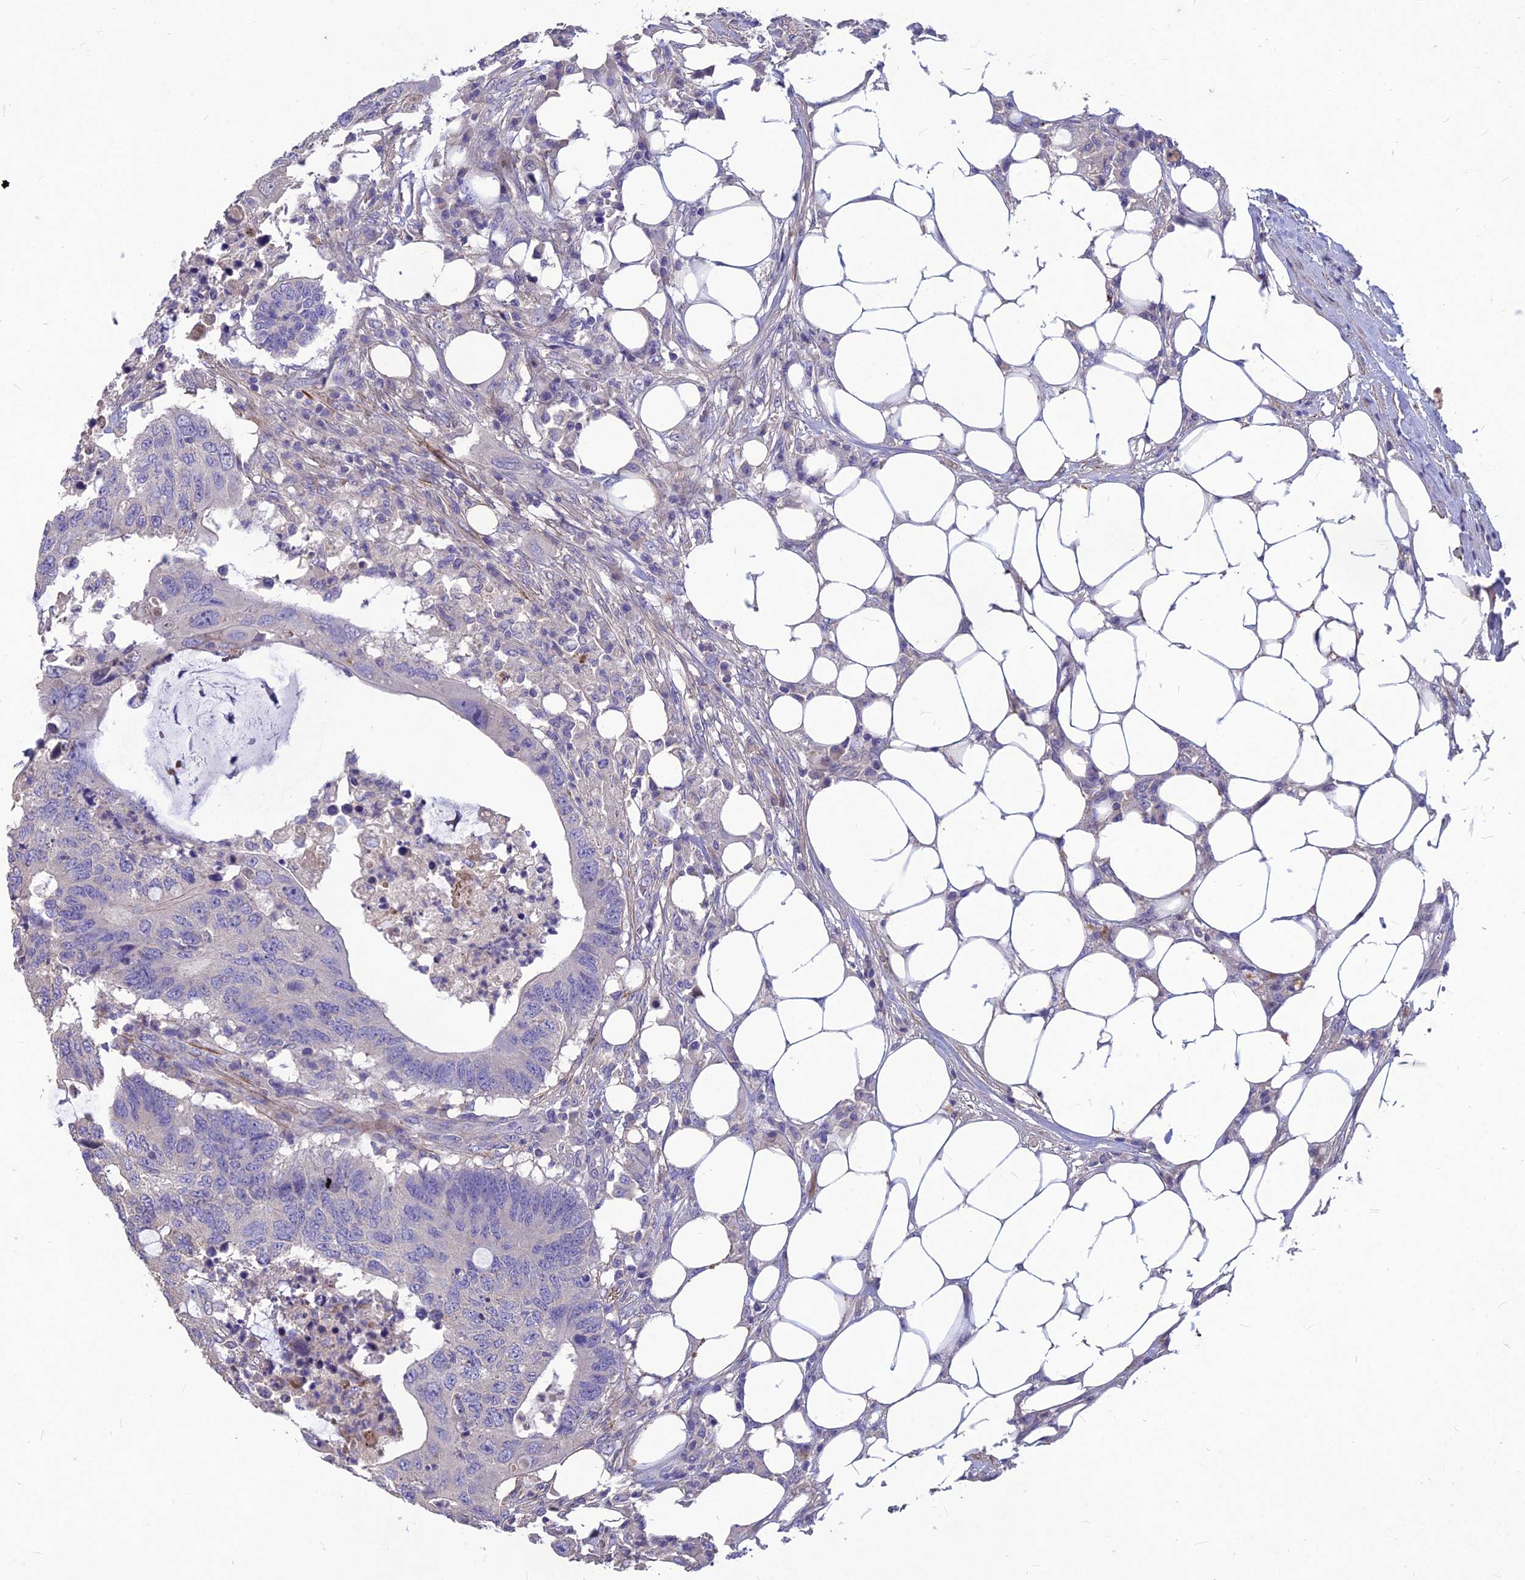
{"staining": {"intensity": "negative", "quantity": "none", "location": "none"}, "tissue": "colorectal cancer", "cell_type": "Tumor cells", "image_type": "cancer", "snomed": [{"axis": "morphology", "description": "Adenocarcinoma, NOS"}, {"axis": "topography", "description": "Colon"}], "caption": "This is an immunohistochemistry (IHC) image of adenocarcinoma (colorectal). There is no staining in tumor cells.", "gene": "CLUH", "patient": {"sex": "male", "age": 71}}